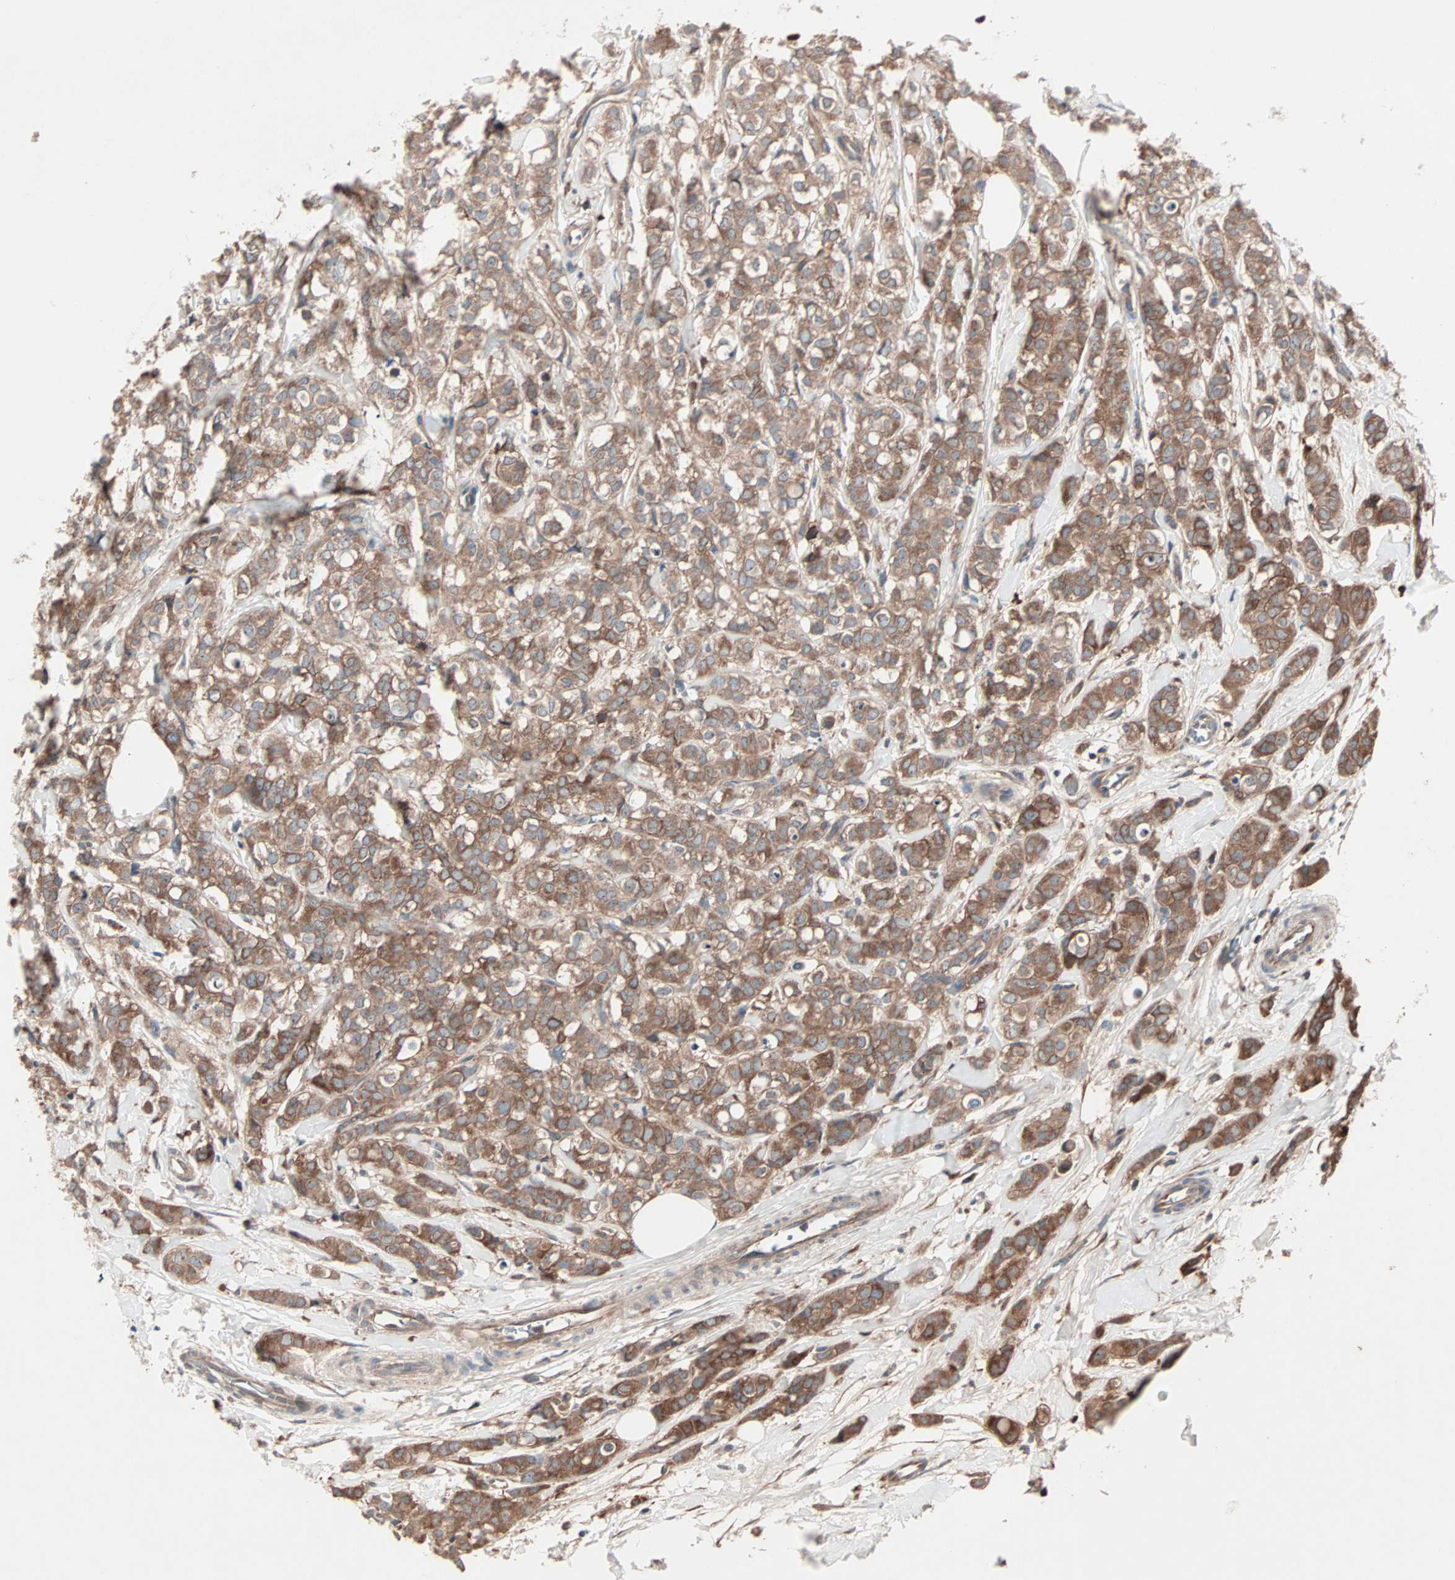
{"staining": {"intensity": "strong", "quantity": ">75%", "location": "cytoplasmic/membranous"}, "tissue": "breast cancer", "cell_type": "Tumor cells", "image_type": "cancer", "snomed": [{"axis": "morphology", "description": "Lobular carcinoma"}, {"axis": "topography", "description": "Breast"}], "caption": "Immunohistochemistry (IHC) histopathology image of human breast cancer (lobular carcinoma) stained for a protein (brown), which shows high levels of strong cytoplasmic/membranous expression in about >75% of tumor cells.", "gene": "CAD", "patient": {"sex": "female", "age": 60}}